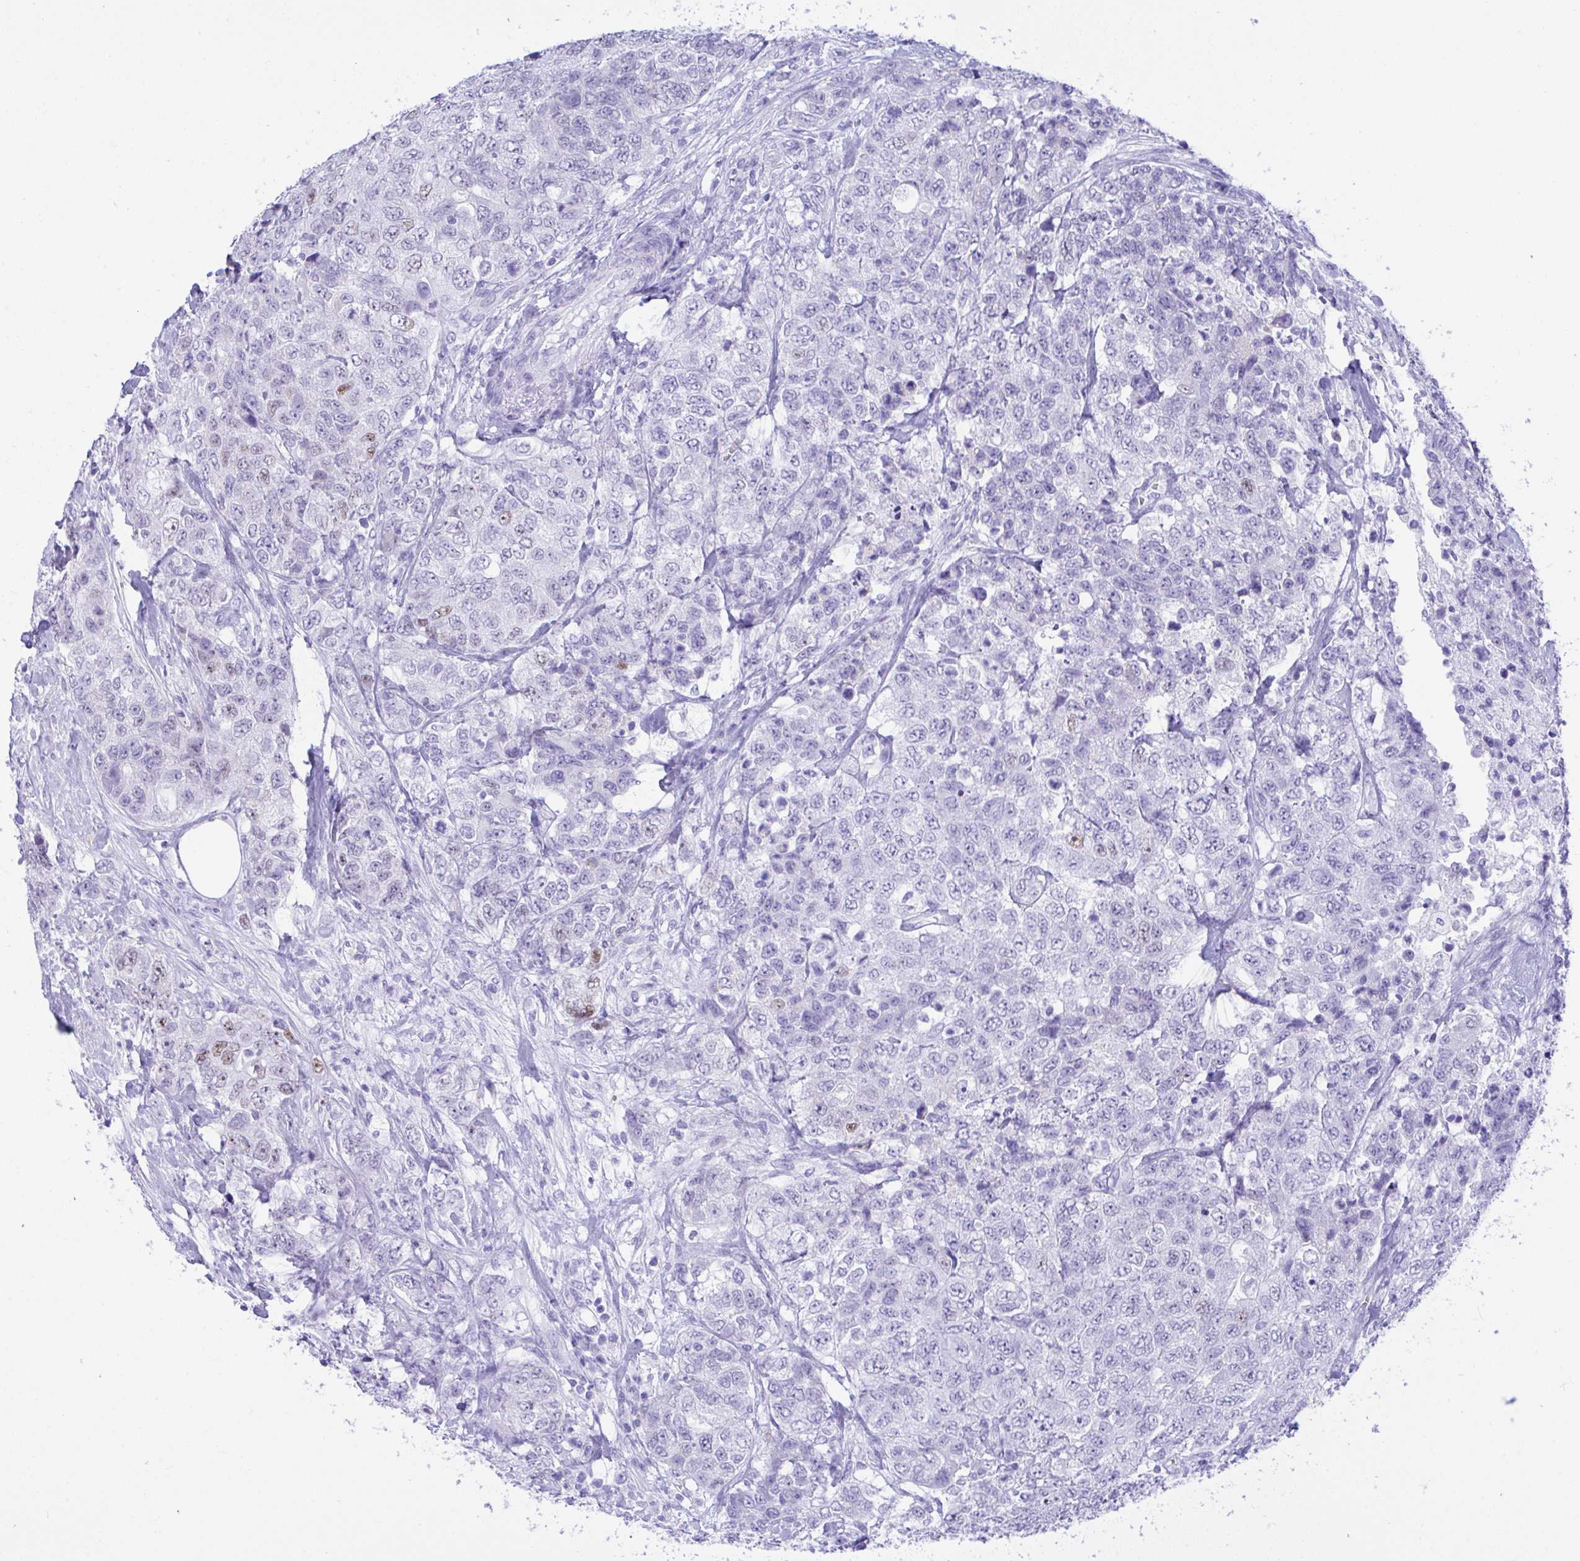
{"staining": {"intensity": "moderate", "quantity": "<25%", "location": "nuclear"}, "tissue": "urothelial cancer", "cell_type": "Tumor cells", "image_type": "cancer", "snomed": [{"axis": "morphology", "description": "Urothelial carcinoma, High grade"}, {"axis": "topography", "description": "Urinary bladder"}], "caption": "A low amount of moderate nuclear staining is seen in approximately <25% of tumor cells in high-grade urothelial carcinoma tissue.", "gene": "SEL1L2", "patient": {"sex": "female", "age": 78}}